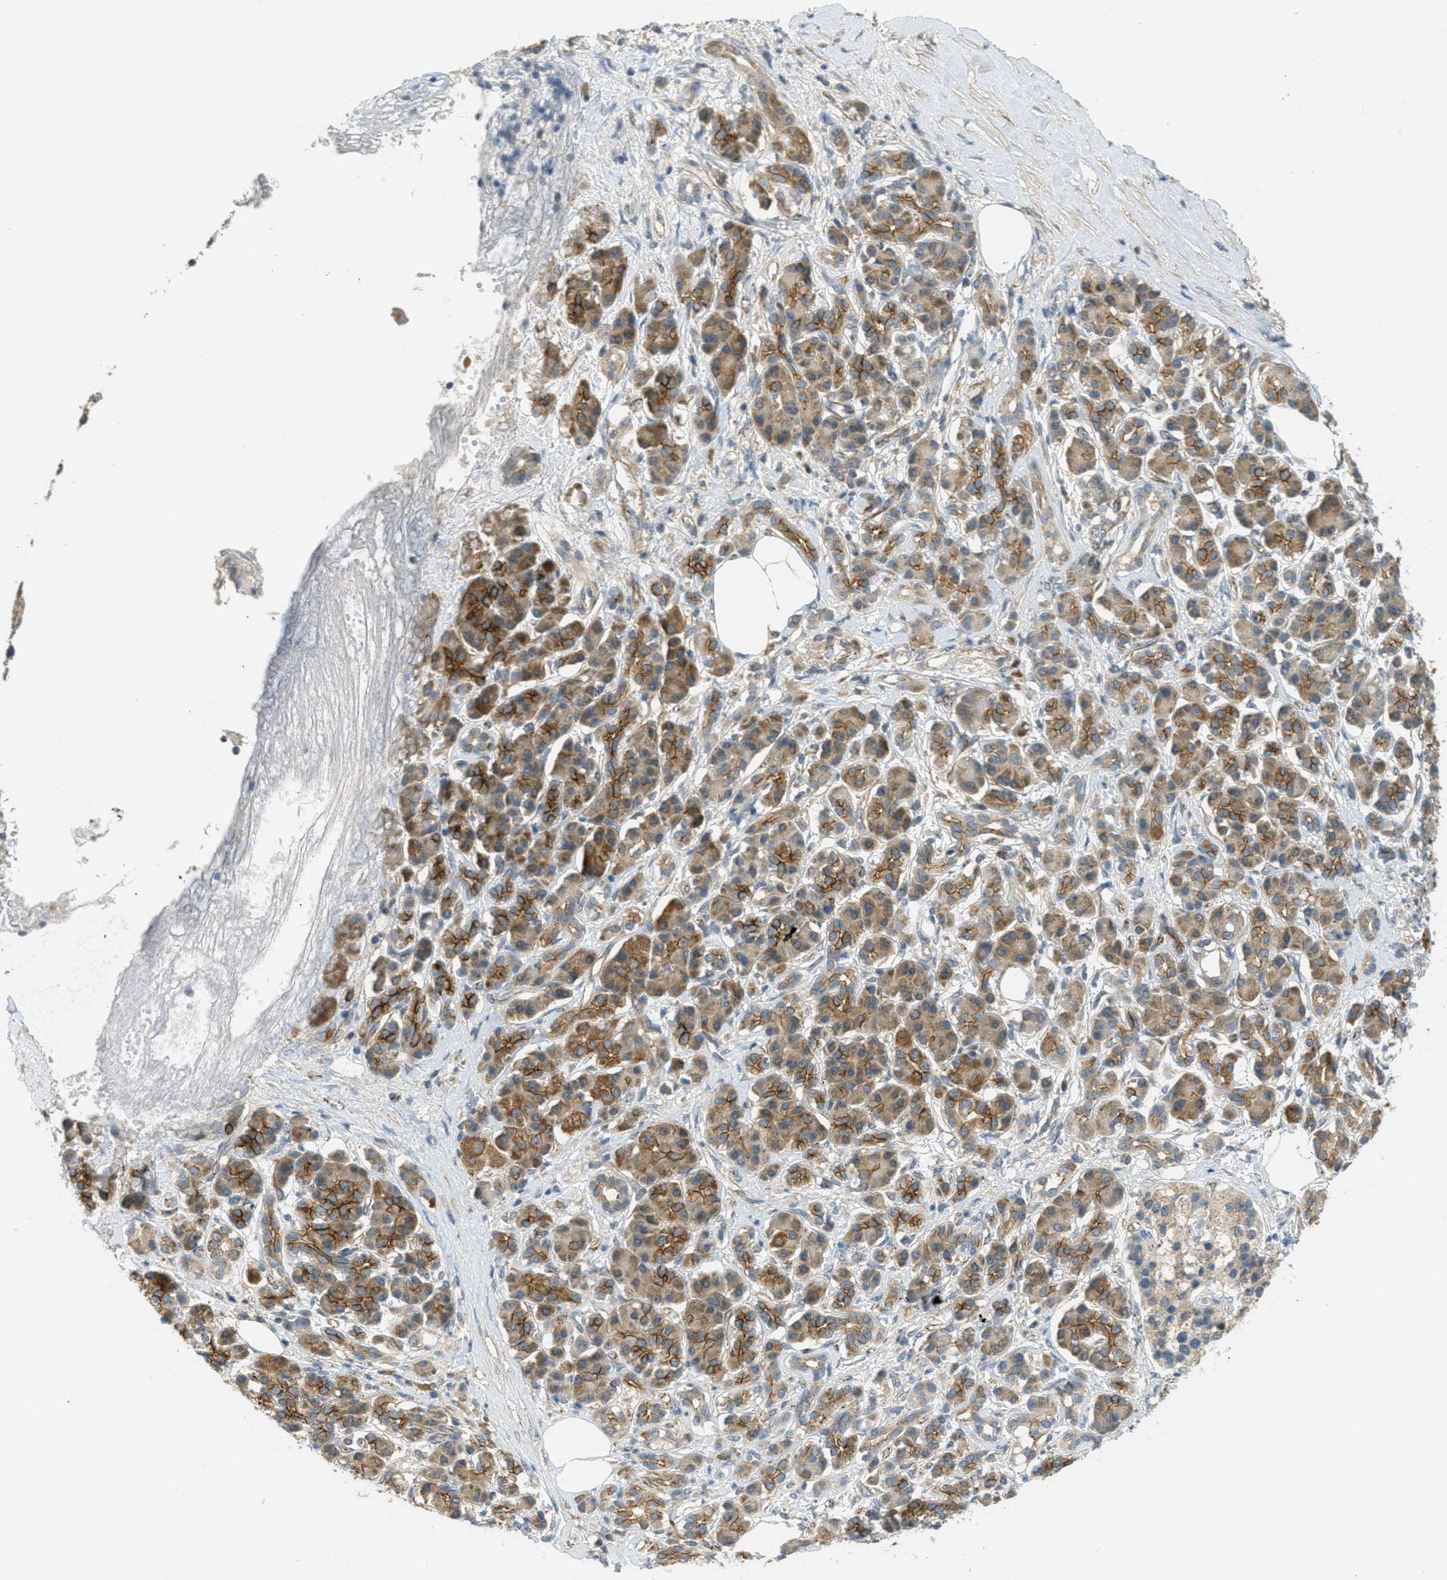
{"staining": {"intensity": "moderate", "quantity": ">75%", "location": "cytoplasmic/membranous"}, "tissue": "pancreatic cancer", "cell_type": "Tumor cells", "image_type": "cancer", "snomed": [{"axis": "morphology", "description": "Adenocarcinoma, NOS"}, {"axis": "topography", "description": "Pancreas"}], "caption": "Human adenocarcinoma (pancreatic) stained with a brown dye displays moderate cytoplasmic/membranous positive staining in about >75% of tumor cells.", "gene": "JCAD", "patient": {"sex": "female", "age": 56}}